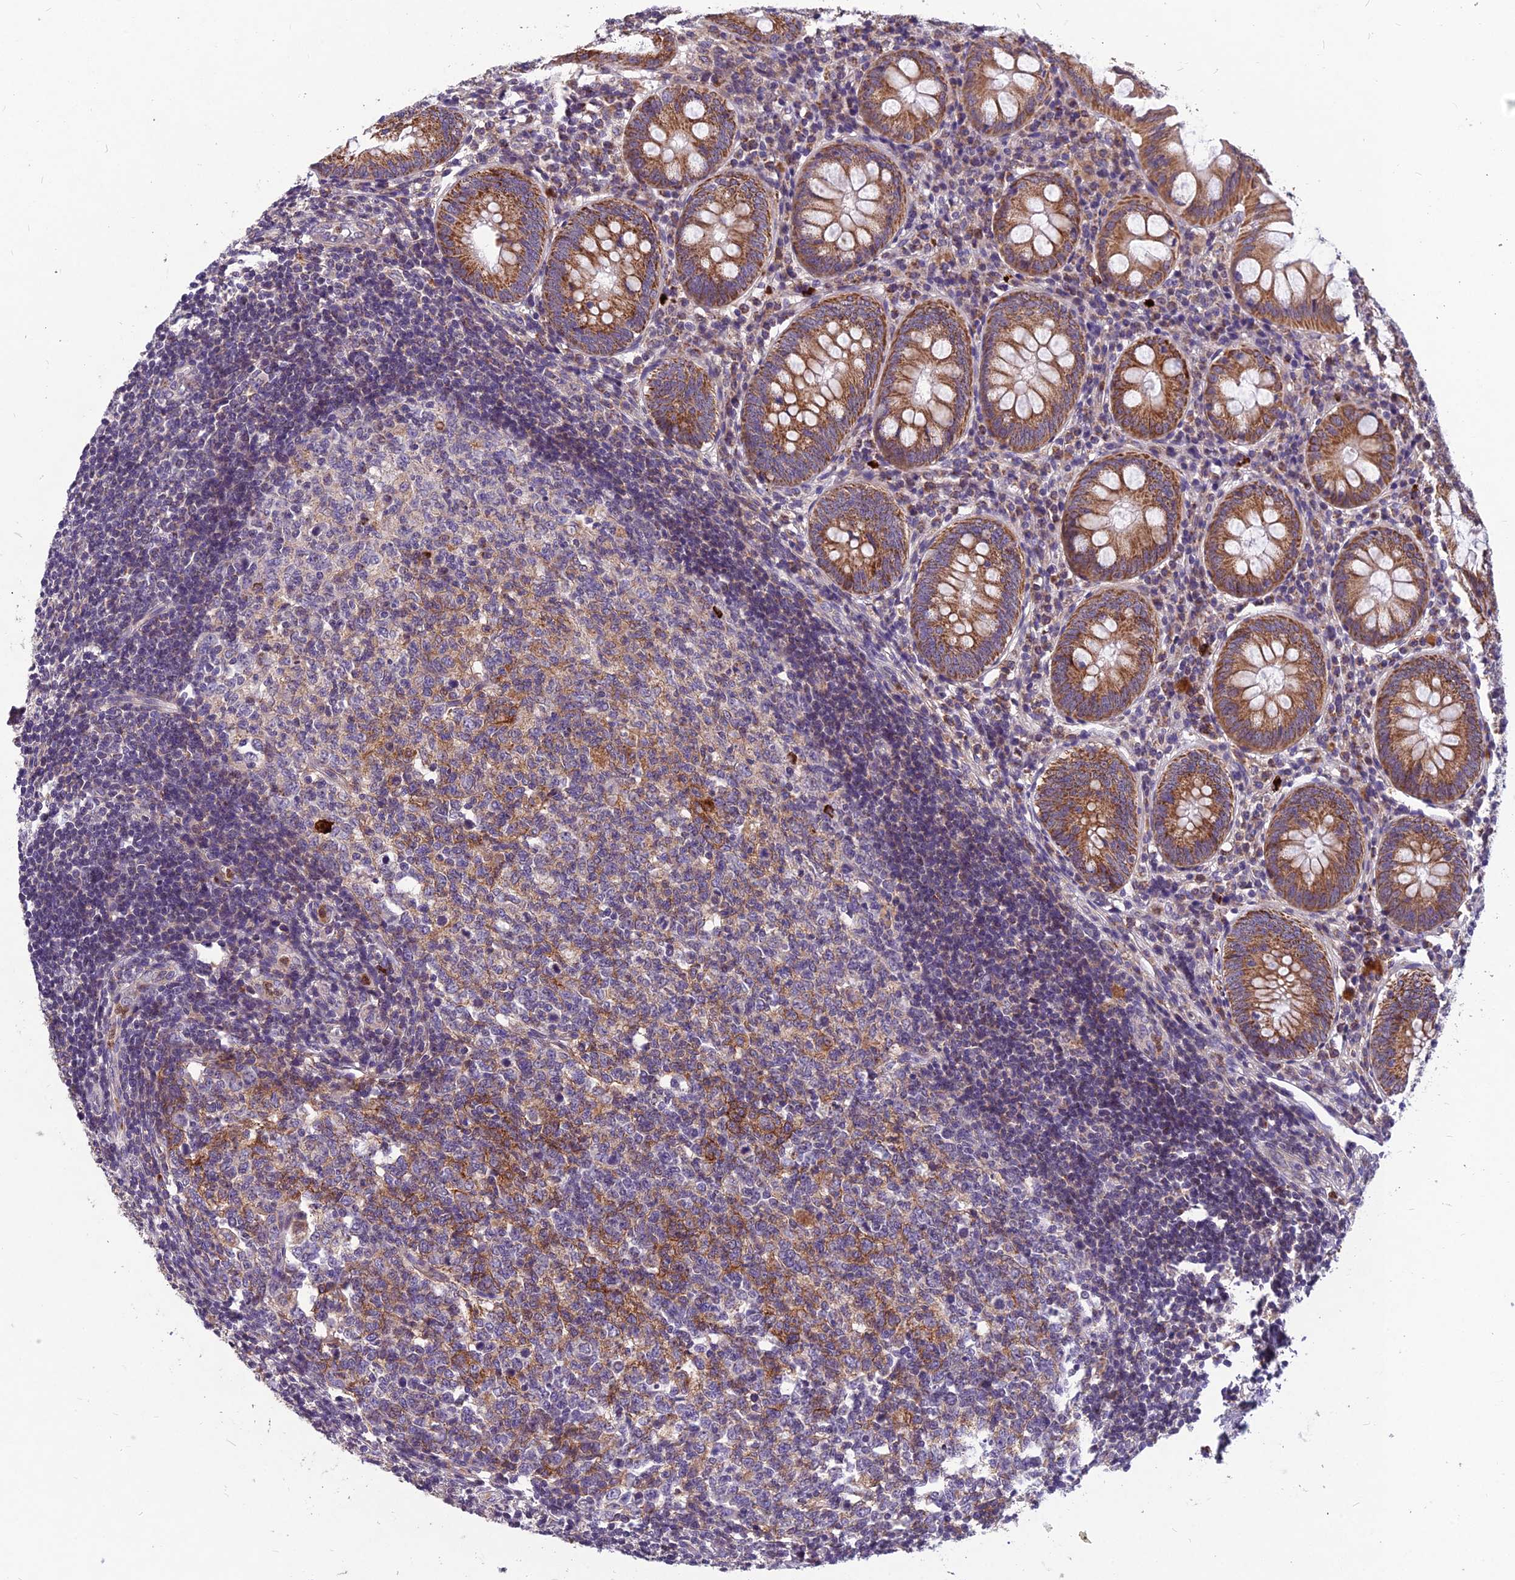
{"staining": {"intensity": "moderate", "quantity": ">75%", "location": "cytoplasmic/membranous"}, "tissue": "appendix", "cell_type": "Glandular cells", "image_type": "normal", "snomed": [{"axis": "morphology", "description": "Normal tissue, NOS"}, {"axis": "topography", "description": "Appendix"}], "caption": "Immunohistochemistry of normal appendix displays medium levels of moderate cytoplasmic/membranous positivity in about >75% of glandular cells.", "gene": "ENSG00000188897", "patient": {"sex": "female", "age": 54}}